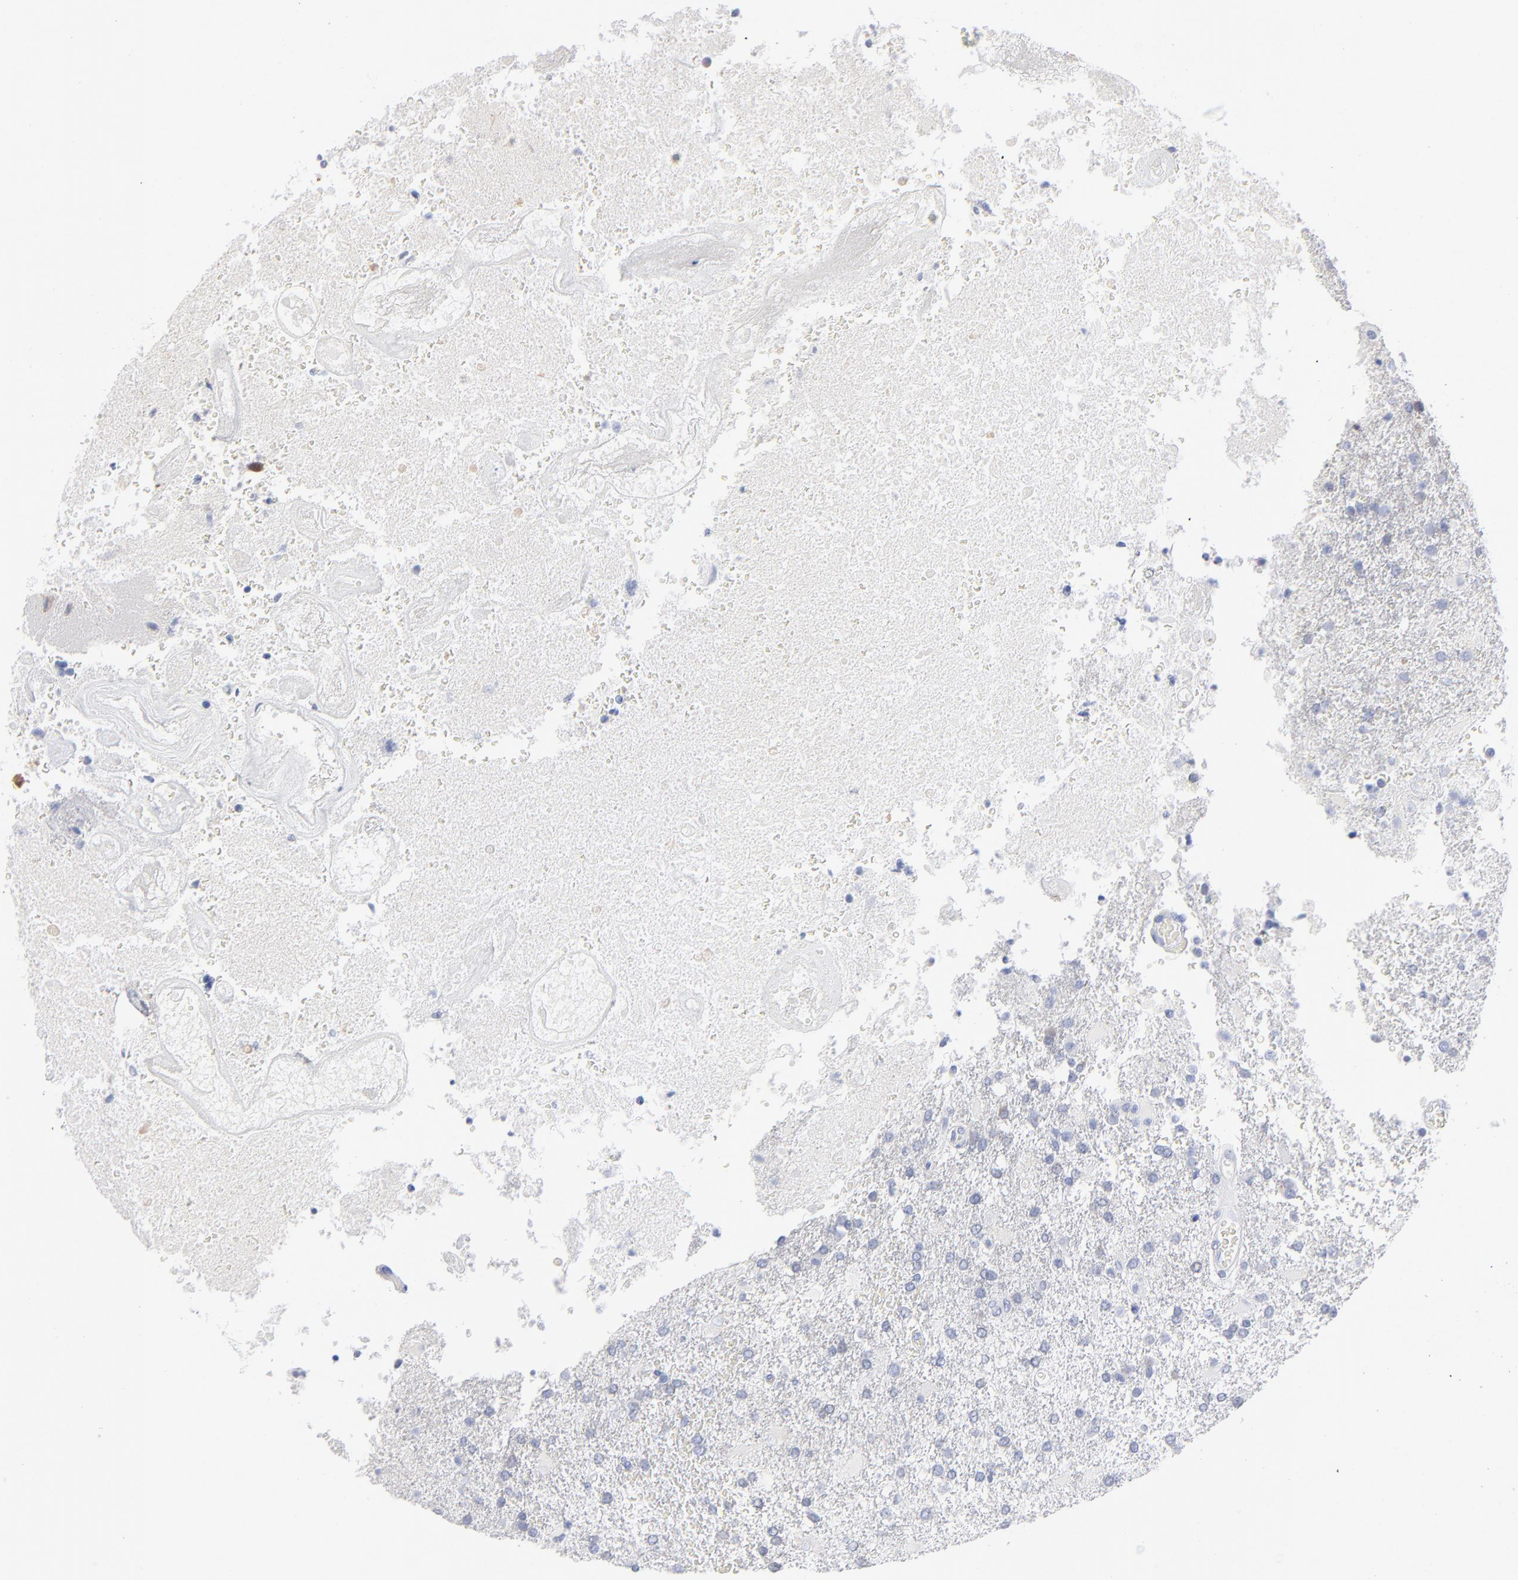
{"staining": {"intensity": "moderate", "quantity": "<25%", "location": "cytoplasmic/membranous"}, "tissue": "glioma", "cell_type": "Tumor cells", "image_type": "cancer", "snomed": [{"axis": "morphology", "description": "Glioma, malignant, High grade"}, {"axis": "topography", "description": "Cerebral cortex"}], "caption": "High-power microscopy captured an immunohistochemistry histopathology image of malignant high-grade glioma, revealing moderate cytoplasmic/membranous positivity in about <25% of tumor cells.", "gene": "ARRB1", "patient": {"sex": "male", "age": 79}}